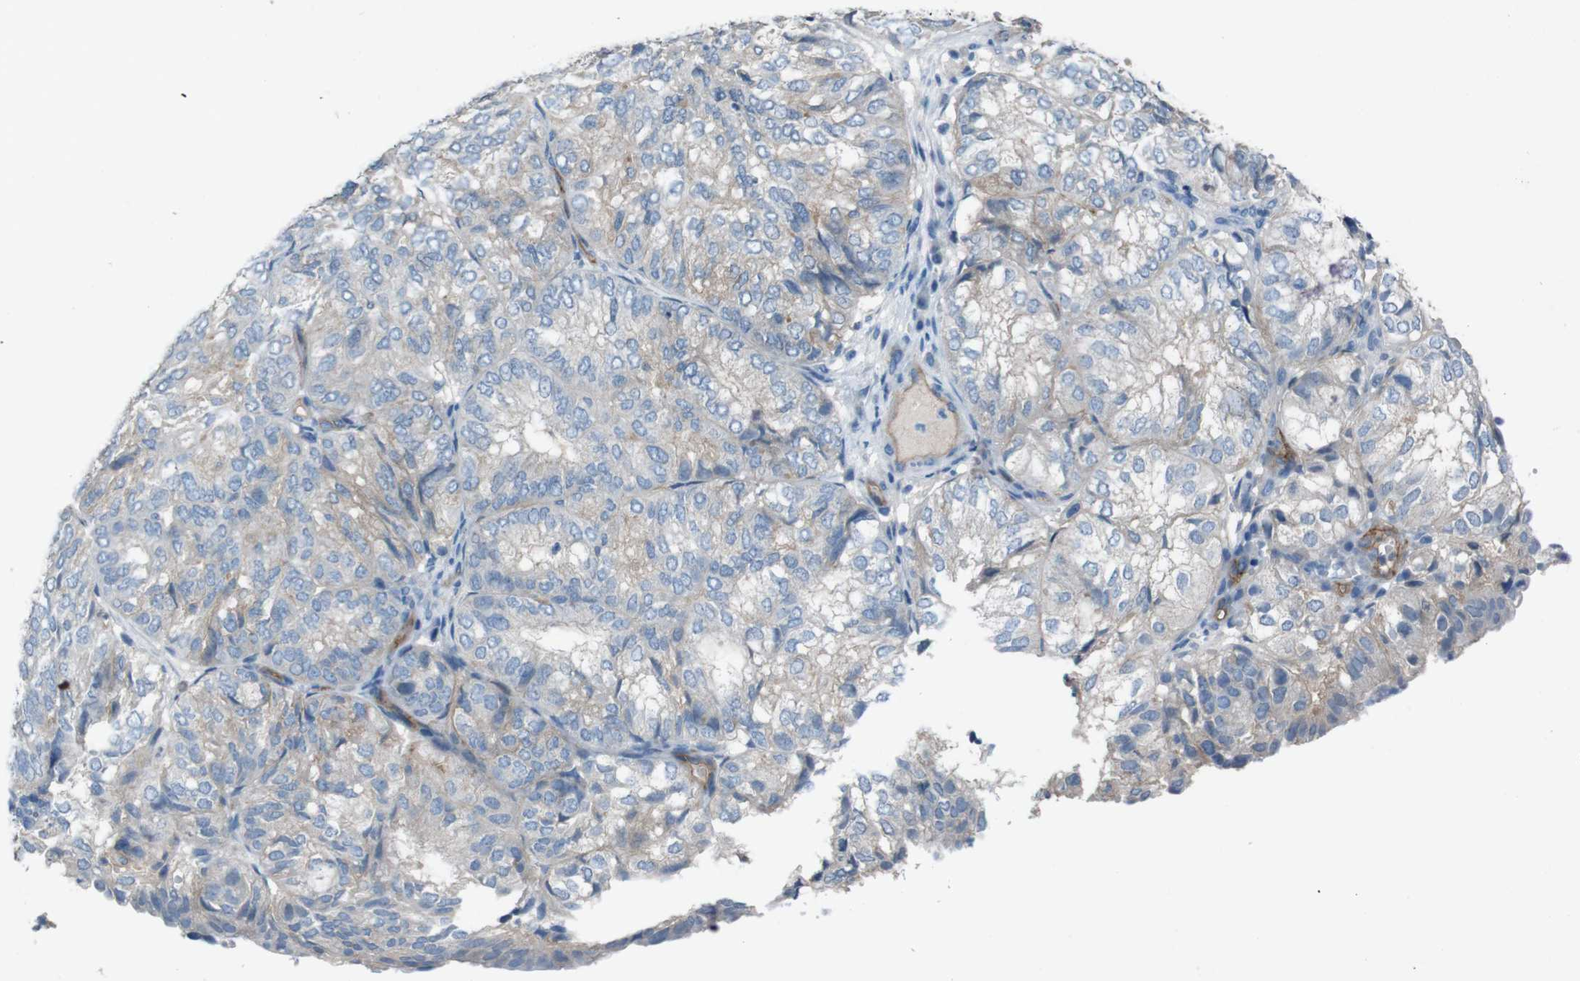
{"staining": {"intensity": "weak", "quantity": "<25%", "location": "cytoplasmic/membranous"}, "tissue": "endometrial cancer", "cell_type": "Tumor cells", "image_type": "cancer", "snomed": [{"axis": "morphology", "description": "Adenocarcinoma, NOS"}, {"axis": "topography", "description": "Uterus"}], "caption": "Immunohistochemical staining of human endometrial adenocarcinoma shows no significant staining in tumor cells.", "gene": "PVR", "patient": {"sex": "female", "age": 60}}